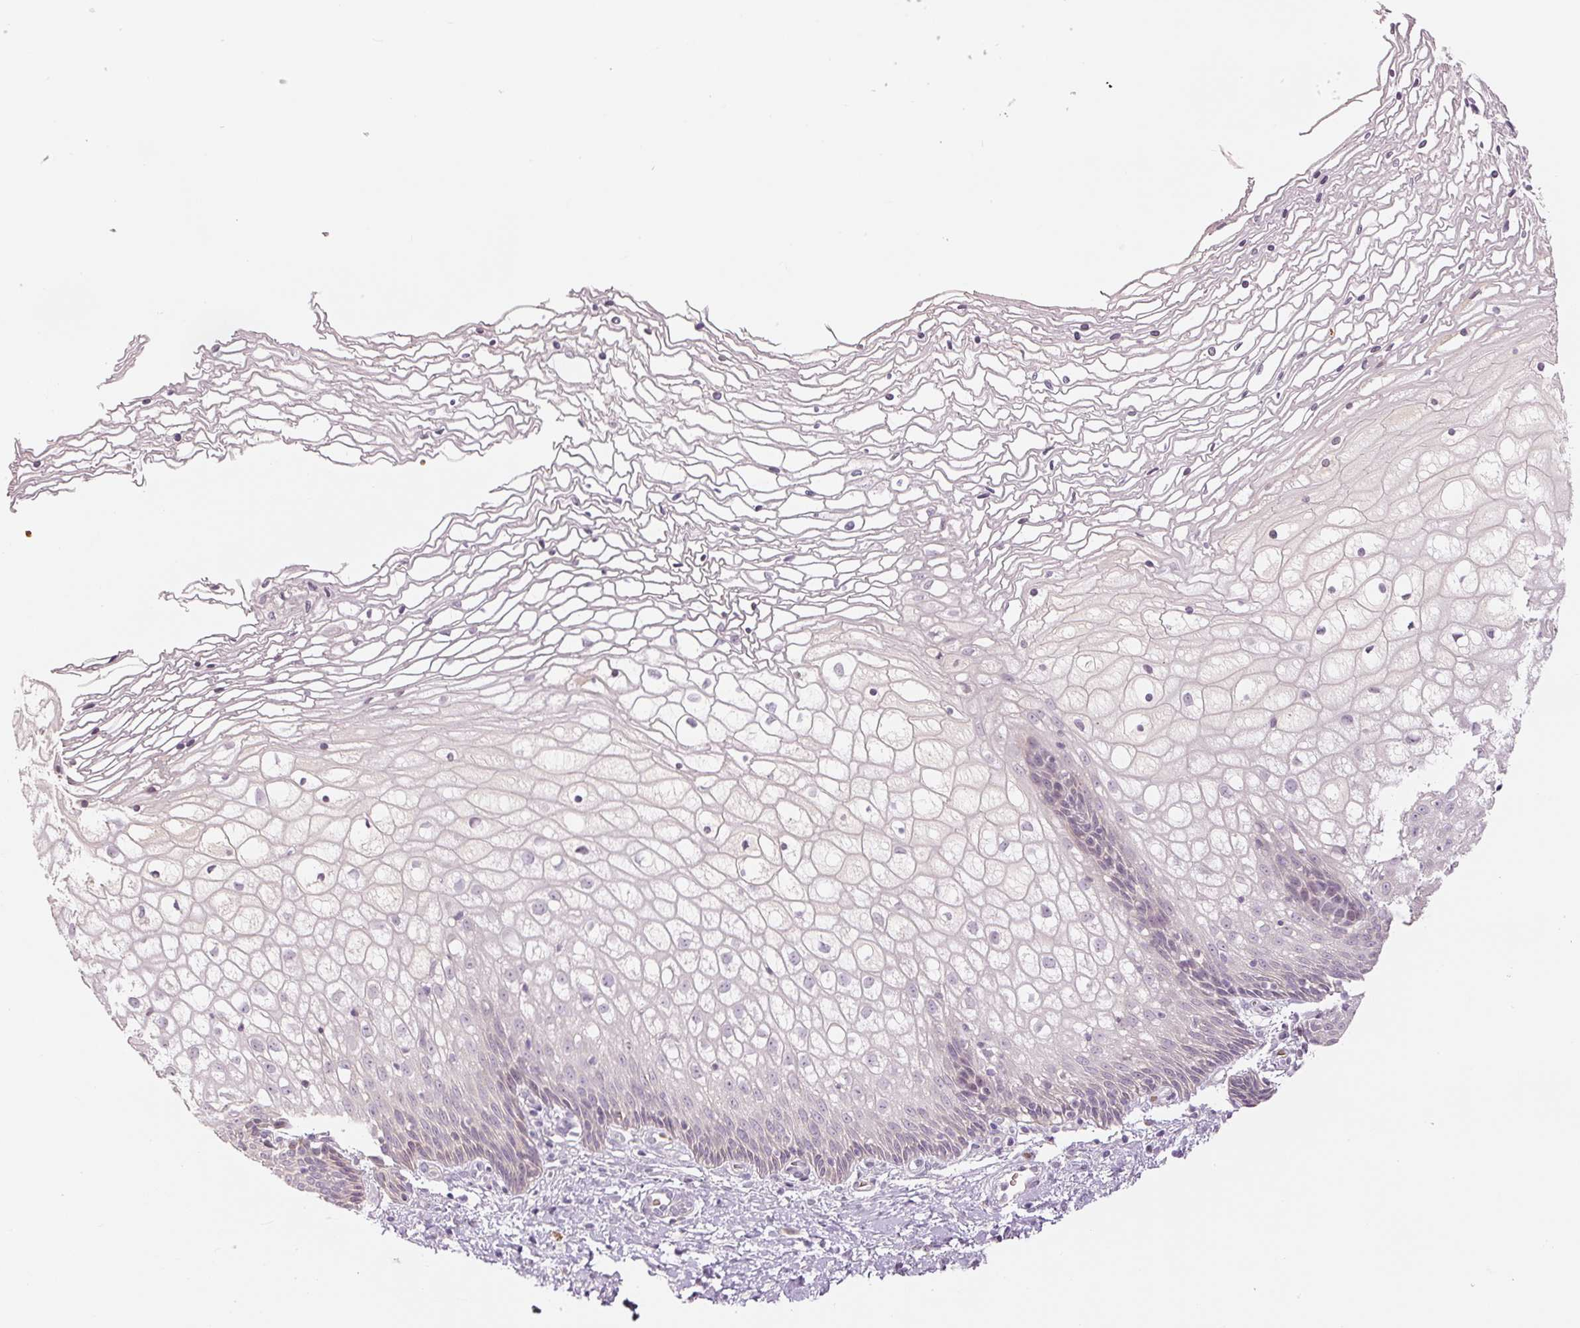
{"staining": {"intensity": "negative", "quantity": "none", "location": "none"}, "tissue": "cervix", "cell_type": "Glandular cells", "image_type": "normal", "snomed": [{"axis": "morphology", "description": "Normal tissue, NOS"}, {"axis": "topography", "description": "Cervix"}], "caption": "There is no significant staining in glandular cells of cervix. (DAB (3,3'-diaminobenzidine) immunohistochemistry (IHC) with hematoxylin counter stain).", "gene": "GZMA", "patient": {"sex": "female", "age": 36}}